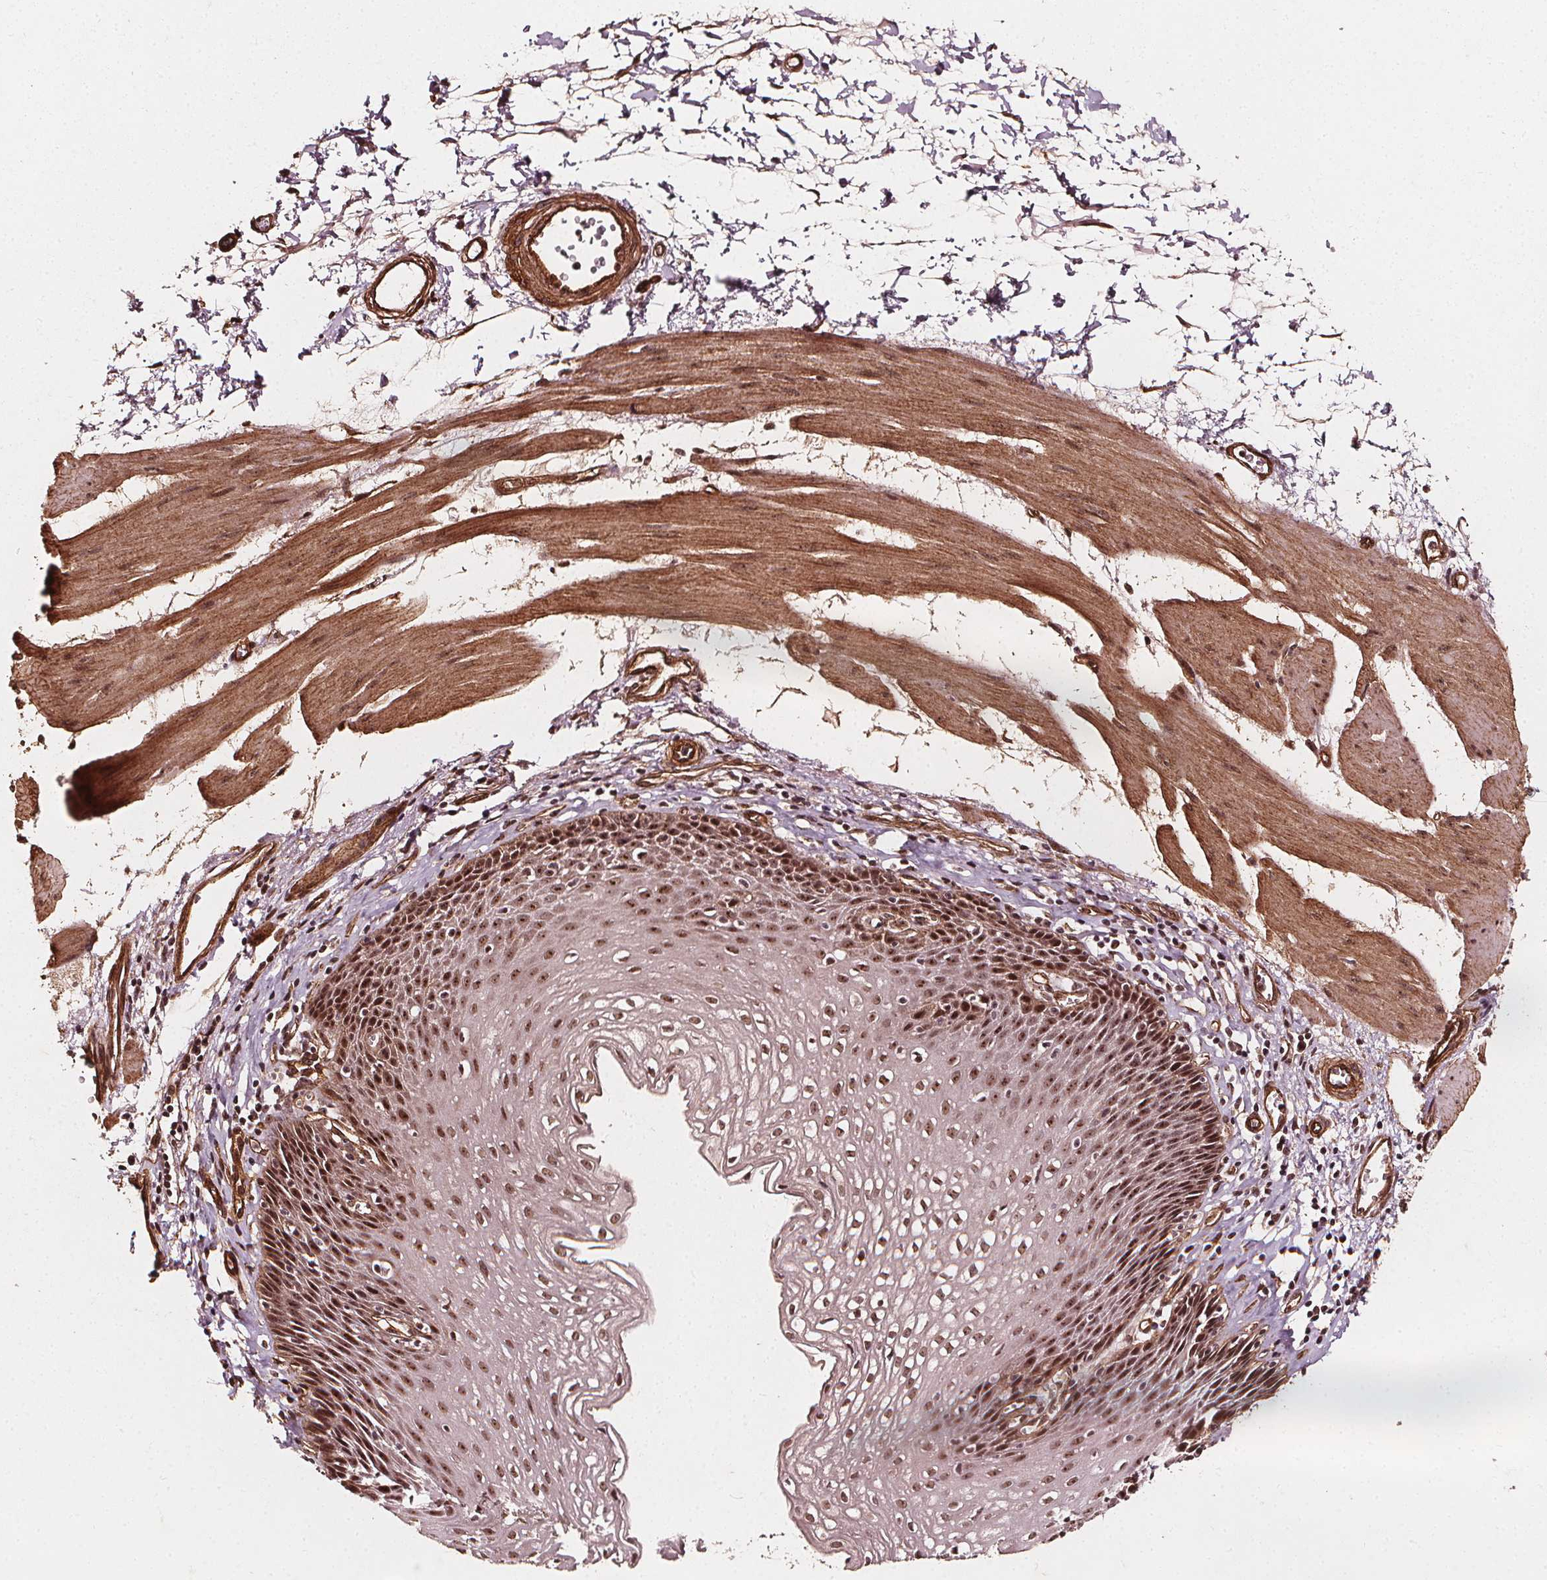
{"staining": {"intensity": "moderate", "quantity": ">75%", "location": "nuclear"}, "tissue": "esophagus", "cell_type": "Squamous epithelial cells", "image_type": "normal", "snomed": [{"axis": "morphology", "description": "Normal tissue, NOS"}, {"axis": "topography", "description": "Esophagus"}], "caption": "An IHC histopathology image of normal tissue is shown. Protein staining in brown labels moderate nuclear positivity in esophagus within squamous epithelial cells.", "gene": "EXOSC9", "patient": {"sex": "female", "age": 64}}